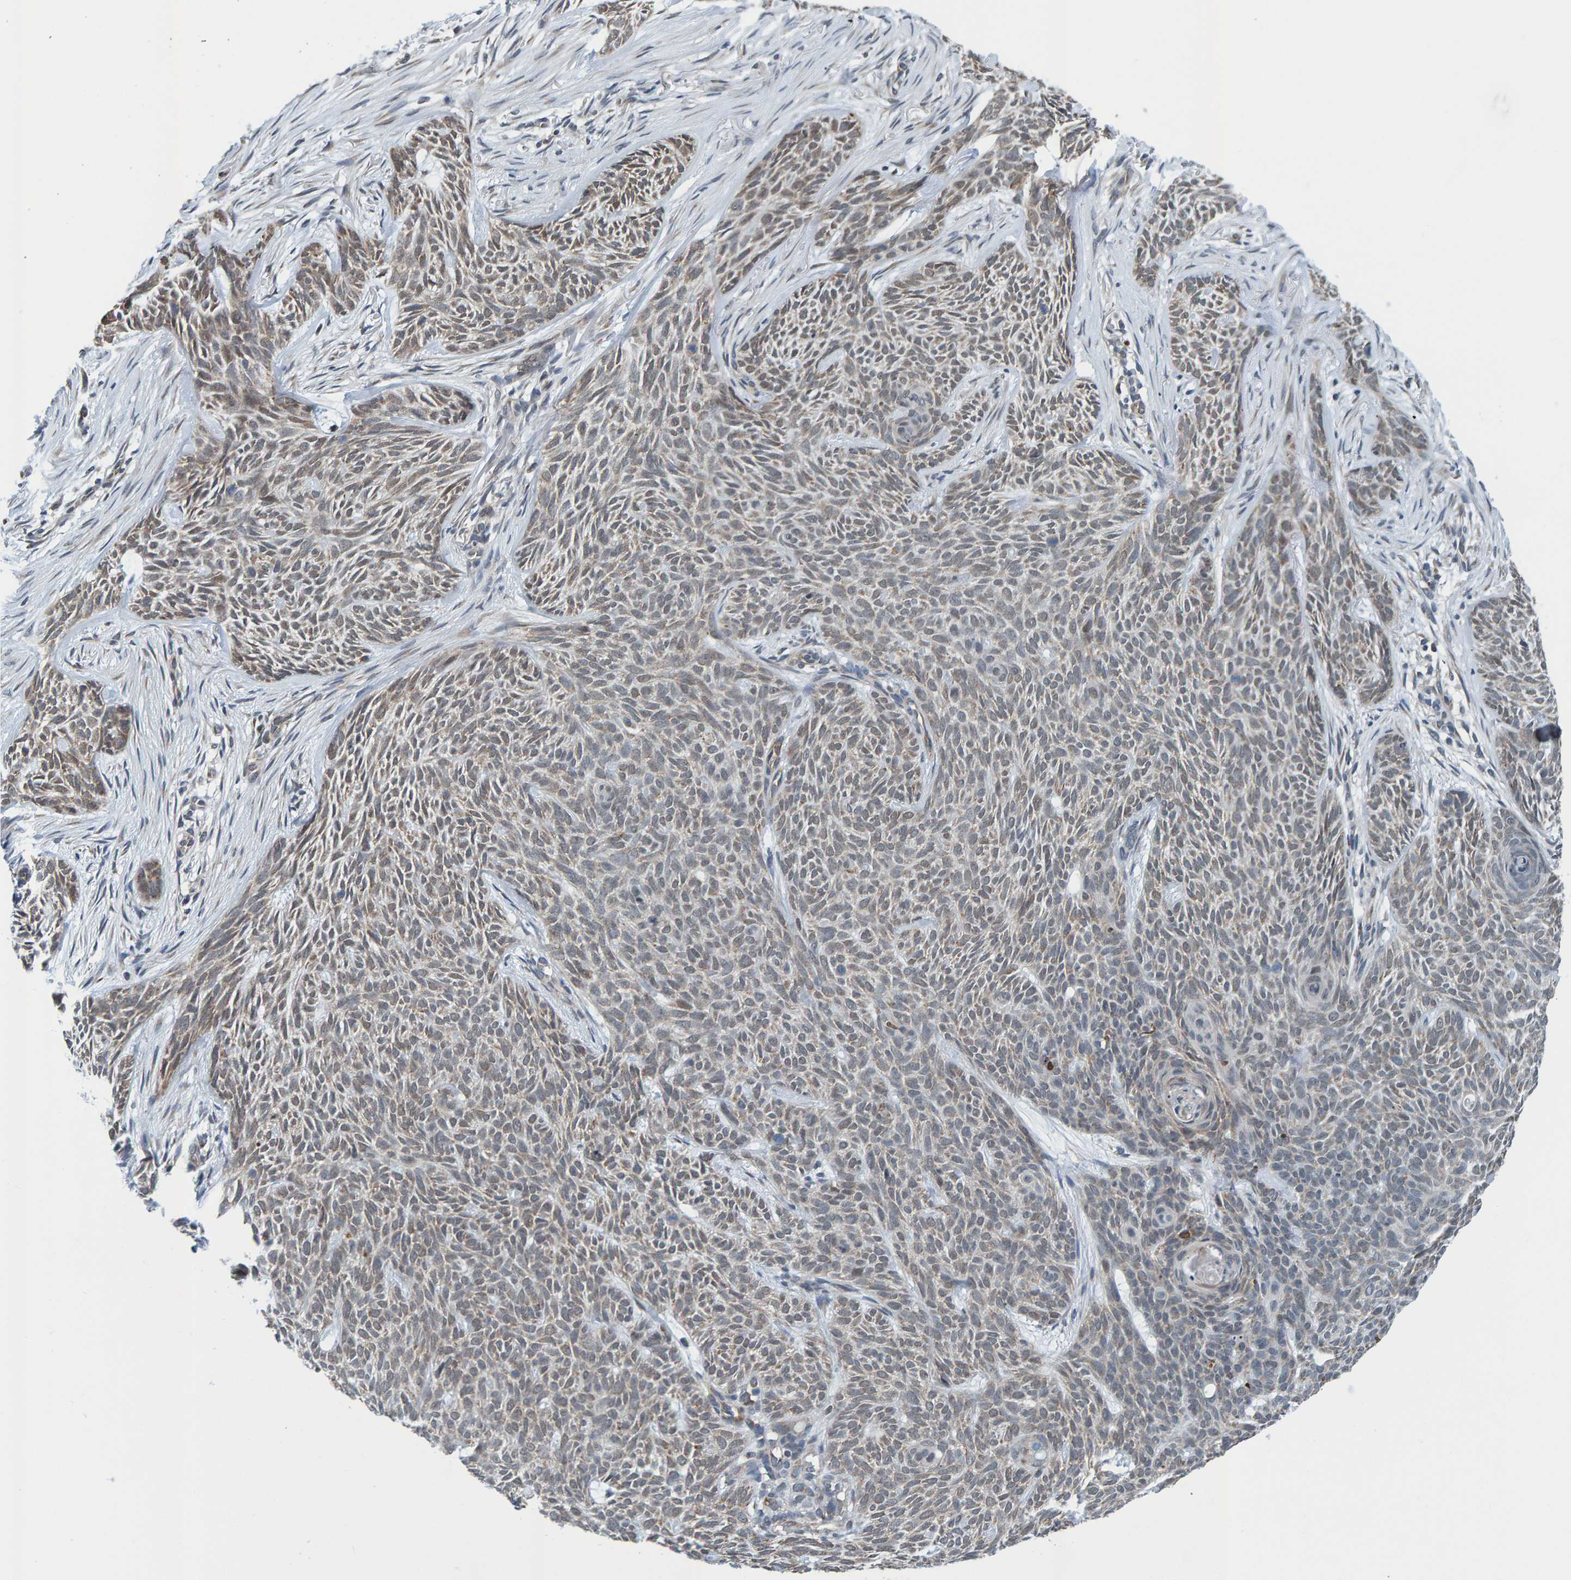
{"staining": {"intensity": "weak", "quantity": "25%-75%", "location": "cytoplasmic/membranous,nuclear"}, "tissue": "skin cancer", "cell_type": "Tumor cells", "image_type": "cancer", "snomed": [{"axis": "morphology", "description": "Basal cell carcinoma"}, {"axis": "topography", "description": "Skin"}], "caption": "Protein staining demonstrates weak cytoplasmic/membranous and nuclear expression in approximately 25%-75% of tumor cells in skin basal cell carcinoma.", "gene": "SCRN2", "patient": {"sex": "female", "age": 59}}